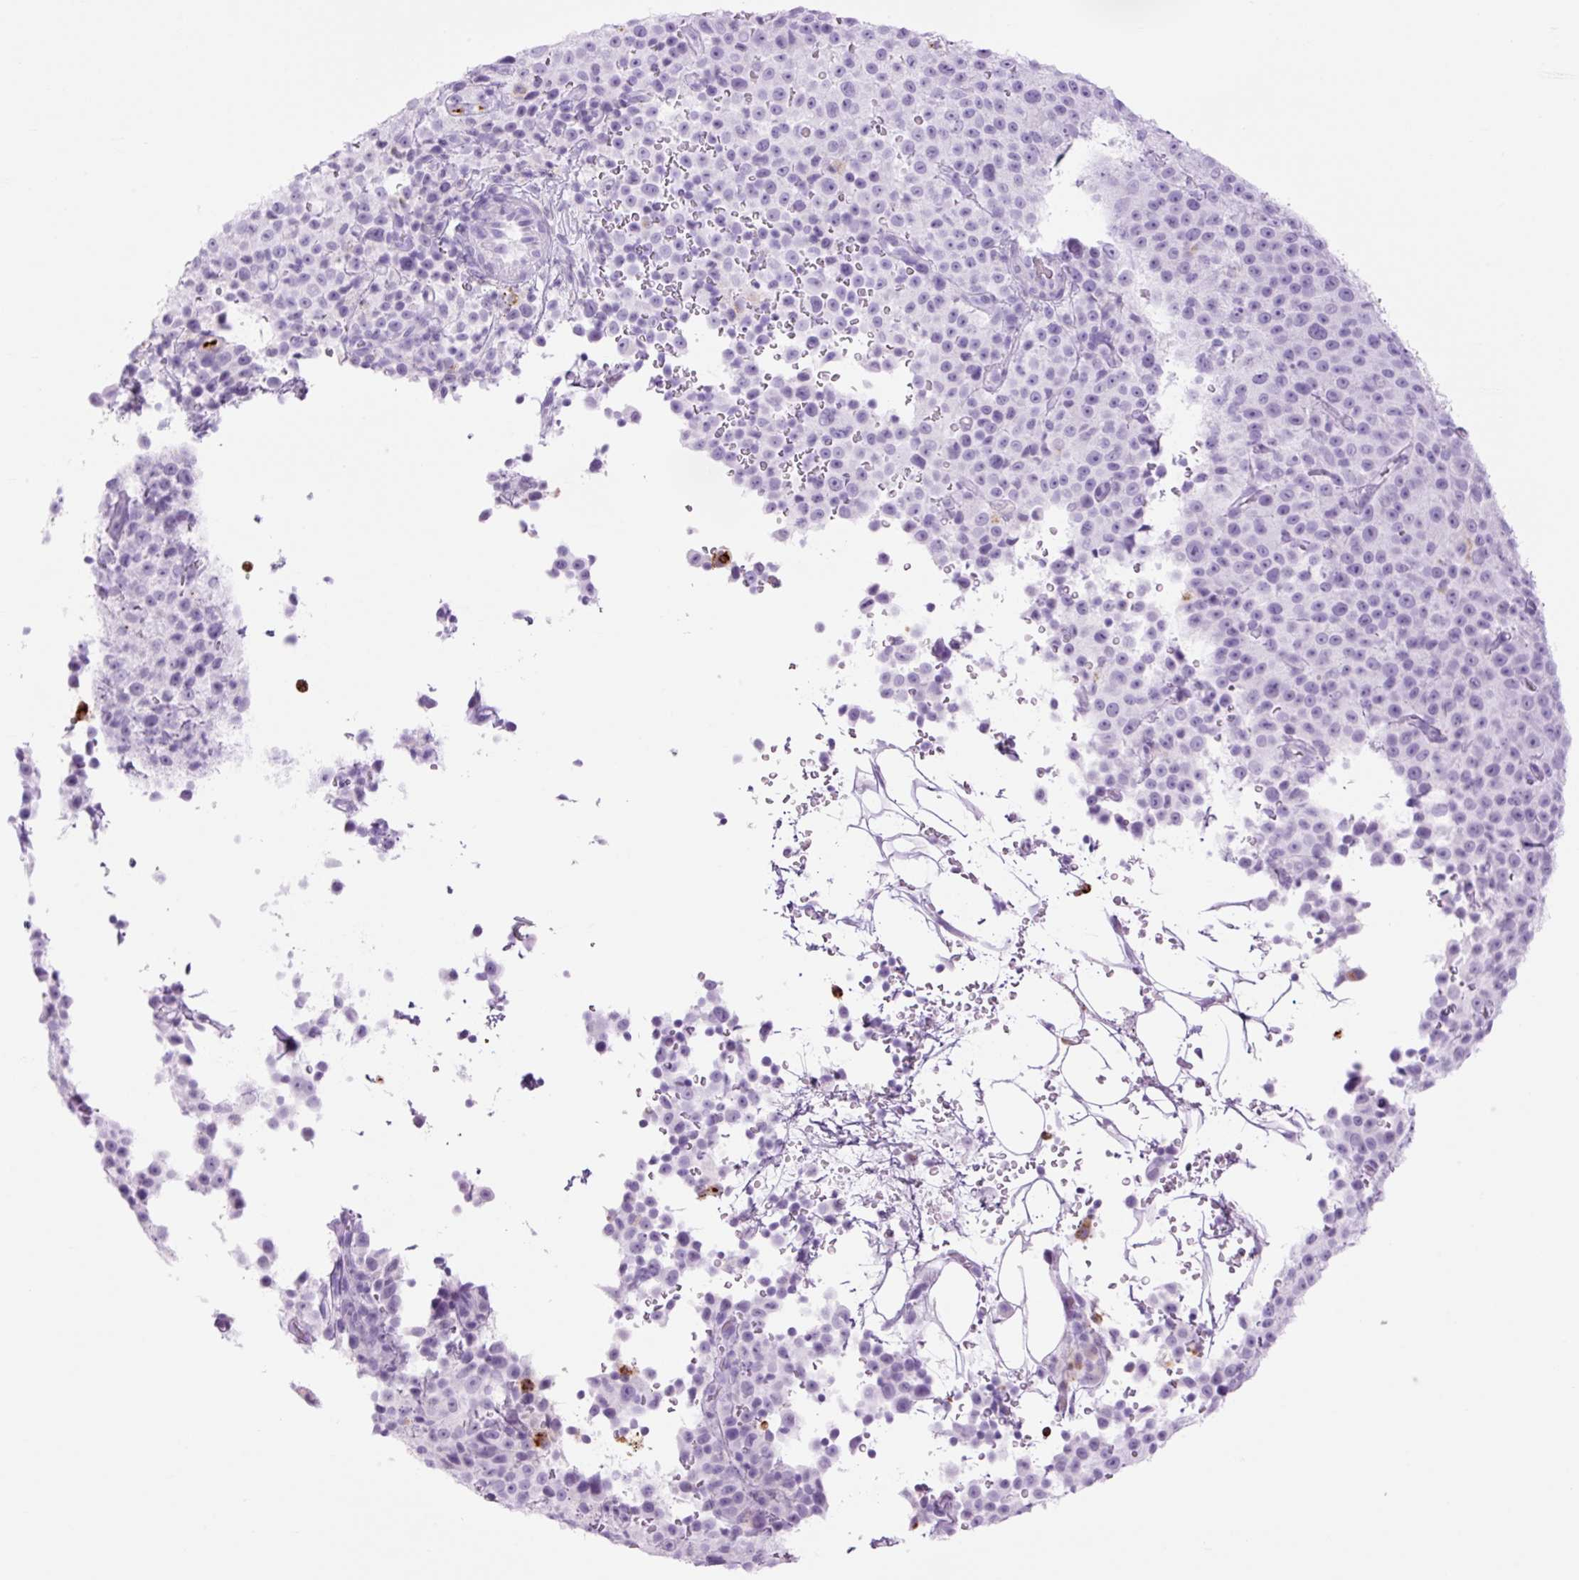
{"staining": {"intensity": "negative", "quantity": "none", "location": "none"}, "tissue": "melanoma", "cell_type": "Tumor cells", "image_type": "cancer", "snomed": [{"axis": "morphology", "description": "Malignant melanoma, Metastatic site"}, {"axis": "topography", "description": "Skin"}, {"axis": "topography", "description": "Lymph node"}], "caption": "Tumor cells show no significant positivity in malignant melanoma (metastatic site).", "gene": "LYZ", "patient": {"sex": "male", "age": 66}}